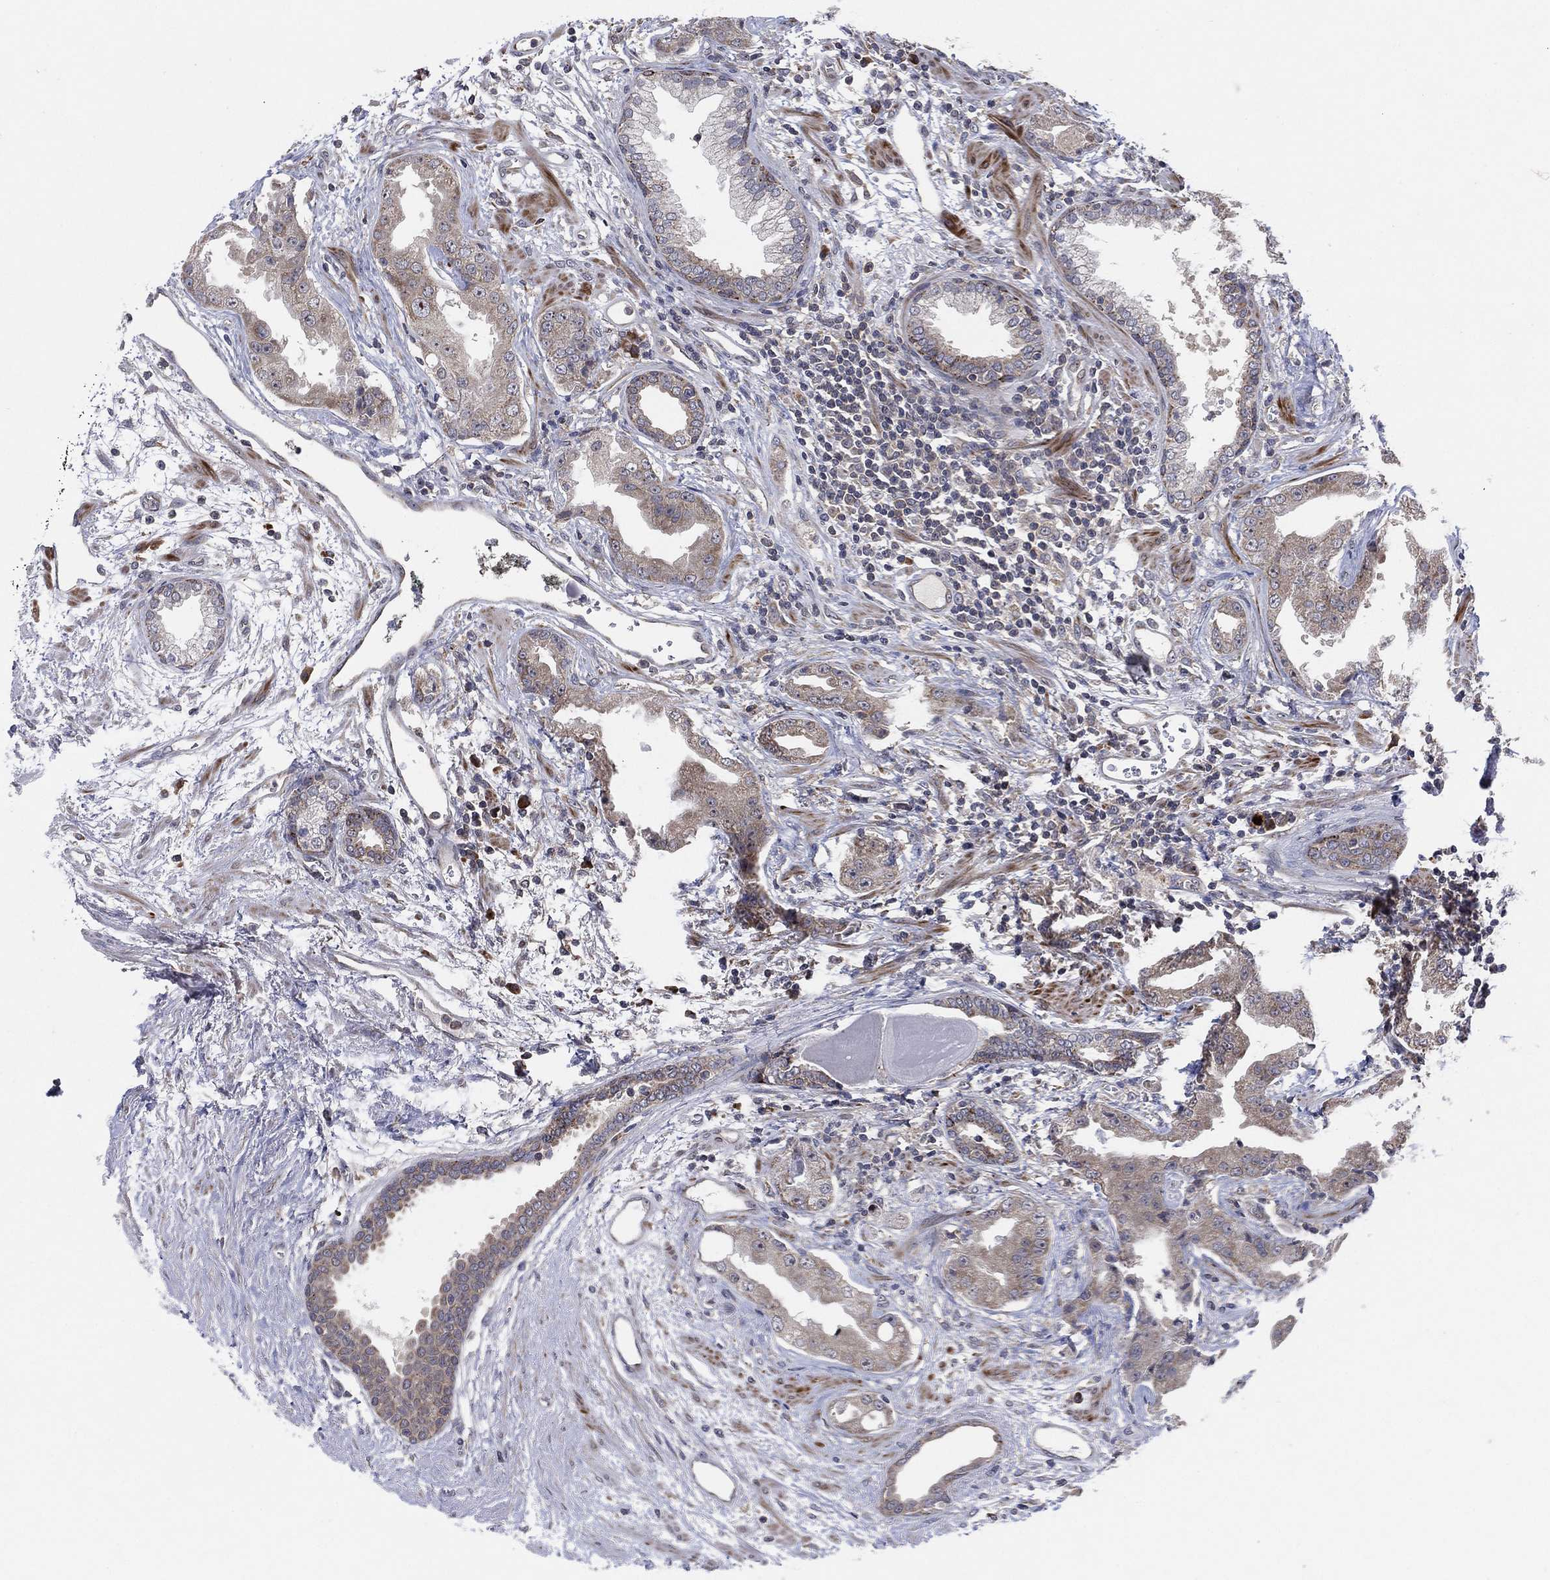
{"staining": {"intensity": "moderate", "quantity": "25%-75%", "location": "cytoplasmic/membranous,nuclear"}, "tissue": "prostate cancer", "cell_type": "Tumor cells", "image_type": "cancer", "snomed": [{"axis": "morphology", "description": "Adenocarcinoma, Low grade"}, {"axis": "topography", "description": "Prostate"}], "caption": "Tumor cells display medium levels of moderate cytoplasmic/membranous and nuclear expression in approximately 25%-75% of cells in low-grade adenocarcinoma (prostate).", "gene": "FAM104A", "patient": {"sex": "male", "age": 62}}